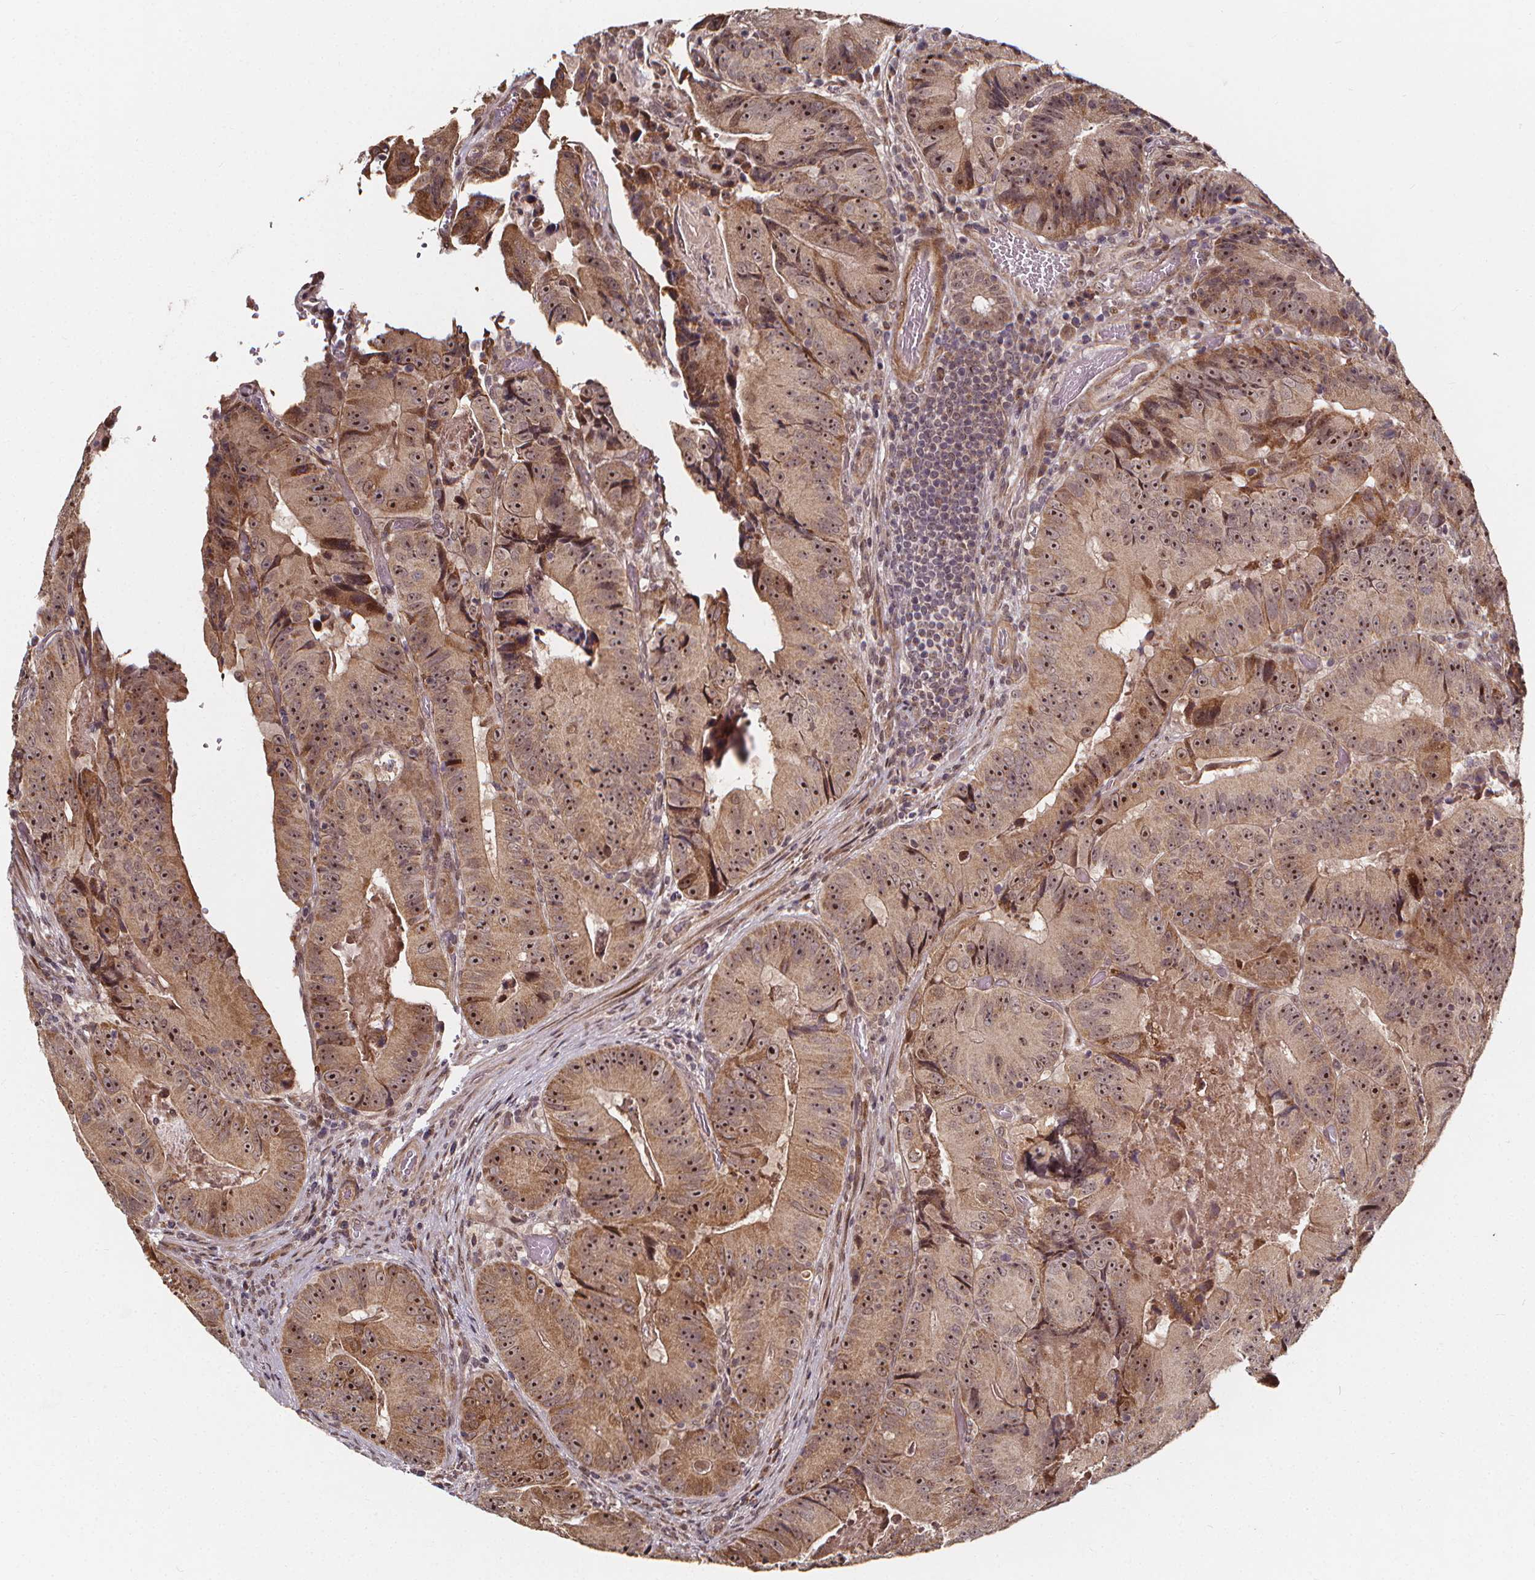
{"staining": {"intensity": "moderate", "quantity": ">75%", "location": "cytoplasmic/membranous,nuclear"}, "tissue": "colorectal cancer", "cell_type": "Tumor cells", "image_type": "cancer", "snomed": [{"axis": "morphology", "description": "Adenocarcinoma, NOS"}, {"axis": "topography", "description": "Colon"}], "caption": "Immunohistochemistry (IHC) micrograph of human colorectal adenocarcinoma stained for a protein (brown), which reveals medium levels of moderate cytoplasmic/membranous and nuclear positivity in about >75% of tumor cells.", "gene": "DDIT3", "patient": {"sex": "female", "age": 86}}